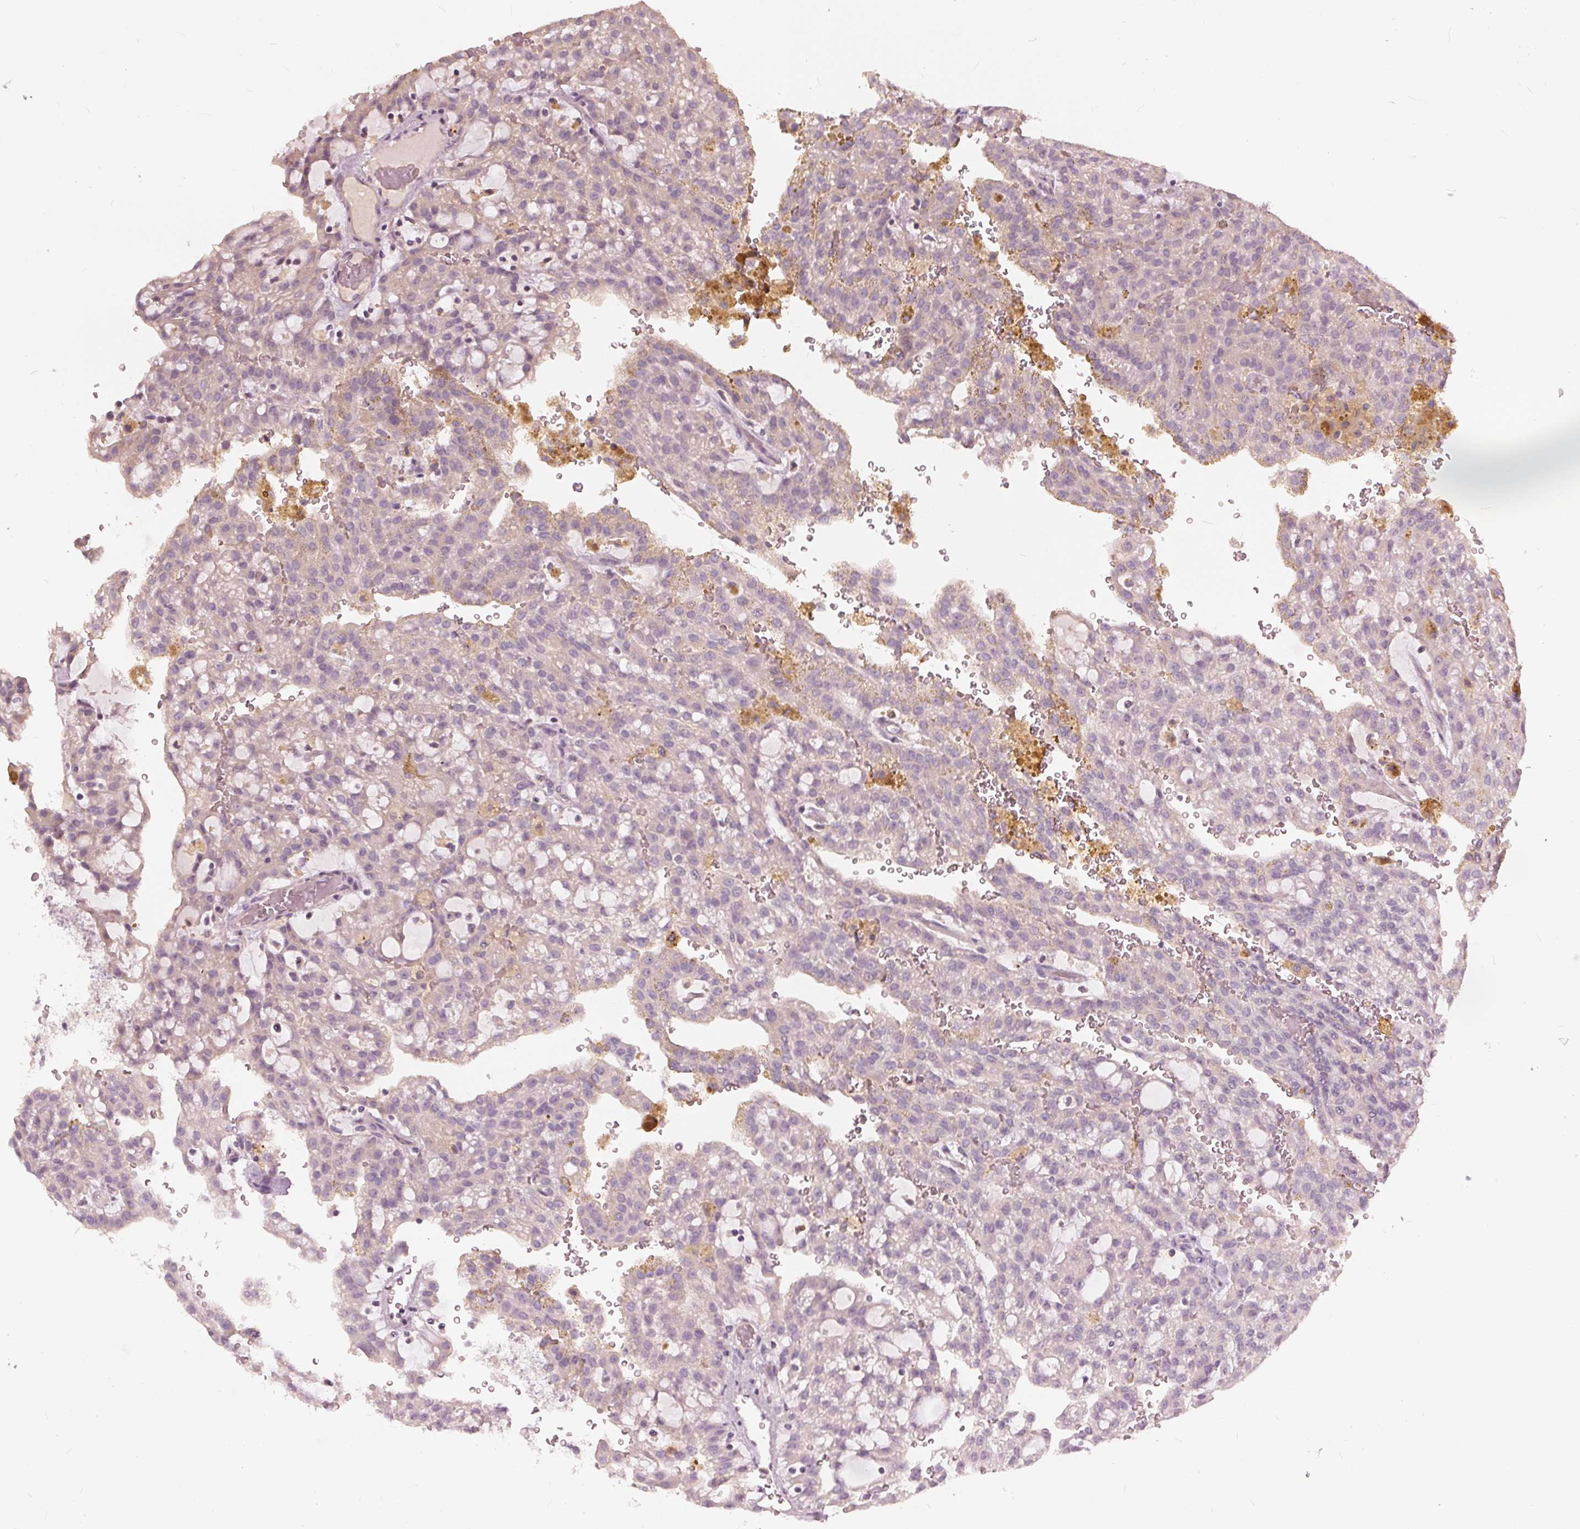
{"staining": {"intensity": "negative", "quantity": "none", "location": "none"}, "tissue": "renal cancer", "cell_type": "Tumor cells", "image_type": "cancer", "snomed": [{"axis": "morphology", "description": "Adenocarcinoma, NOS"}, {"axis": "topography", "description": "Kidney"}], "caption": "Tumor cells are negative for brown protein staining in renal cancer (adenocarcinoma).", "gene": "KLK13", "patient": {"sex": "male", "age": 63}}